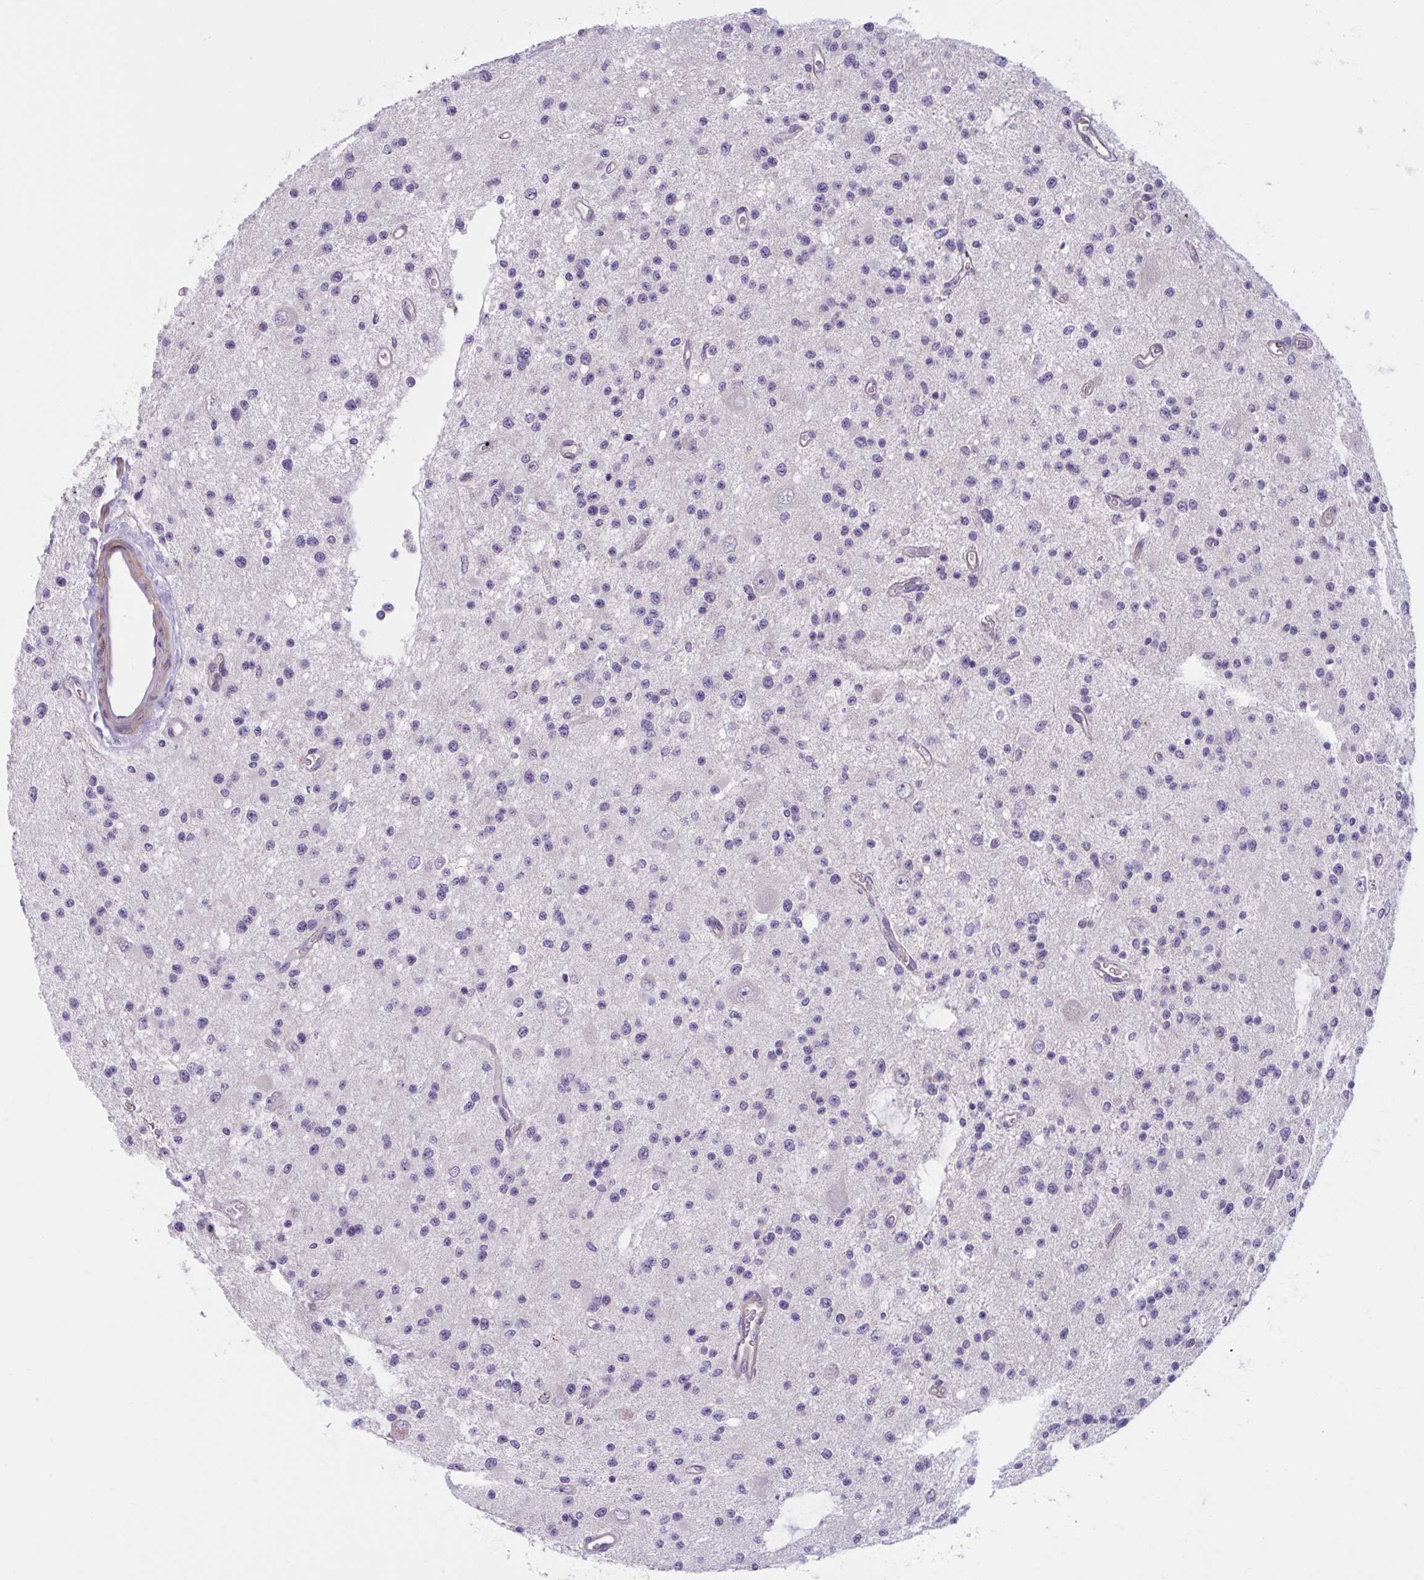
{"staining": {"intensity": "negative", "quantity": "none", "location": "none"}, "tissue": "glioma", "cell_type": "Tumor cells", "image_type": "cancer", "snomed": [{"axis": "morphology", "description": "Glioma, malignant, Low grade"}, {"axis": "topography", "description": "Brain"}], "caption": "Micrograph shows no protein positivity in tumor cells of glioma tissue.", "gene": "WNT9B", "patient": {"sex": "male", "age": 43}}